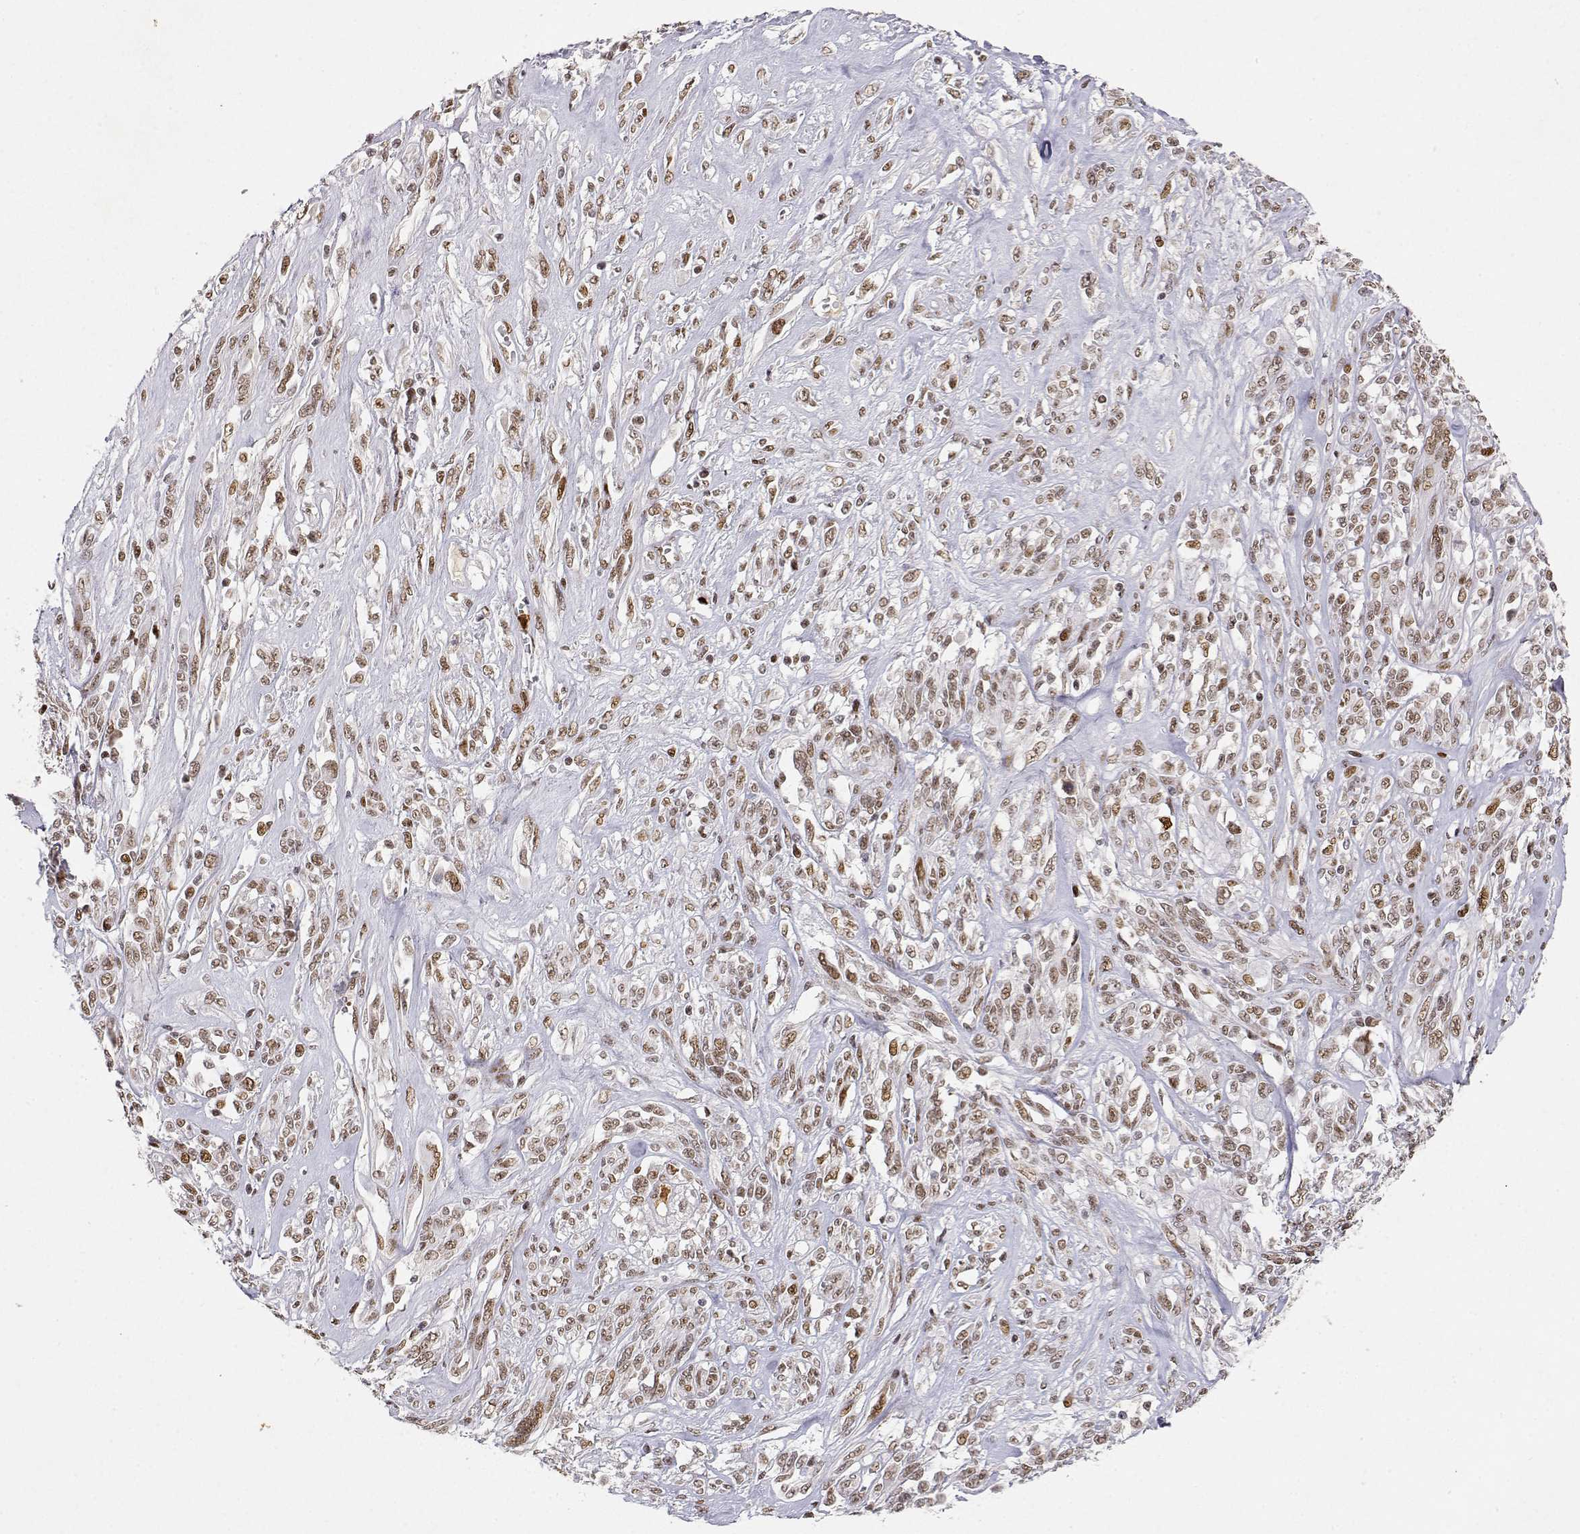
{"staining": {"intensity": "weak", "quantity": ">75%", "location": "nuclear"}, "tissue": "melanoma", "cell_type": "Tumor cells", "image_type": "cancer", "snomed": [{"axis": "morphology", "description": "Malignant melanoma, NOS"}, {"axis": "topography", "description": "Skin"}], "caption": "Malignant melanoma tissue shows weak nuclear expression in about >75% of tumor cells (Stains: DAB in brown, nuclei in blue, Microscopy: brightfield microscopy at high magnification).", "gene": "RSF1", "patient": {"sex": "female", "age": 91}}